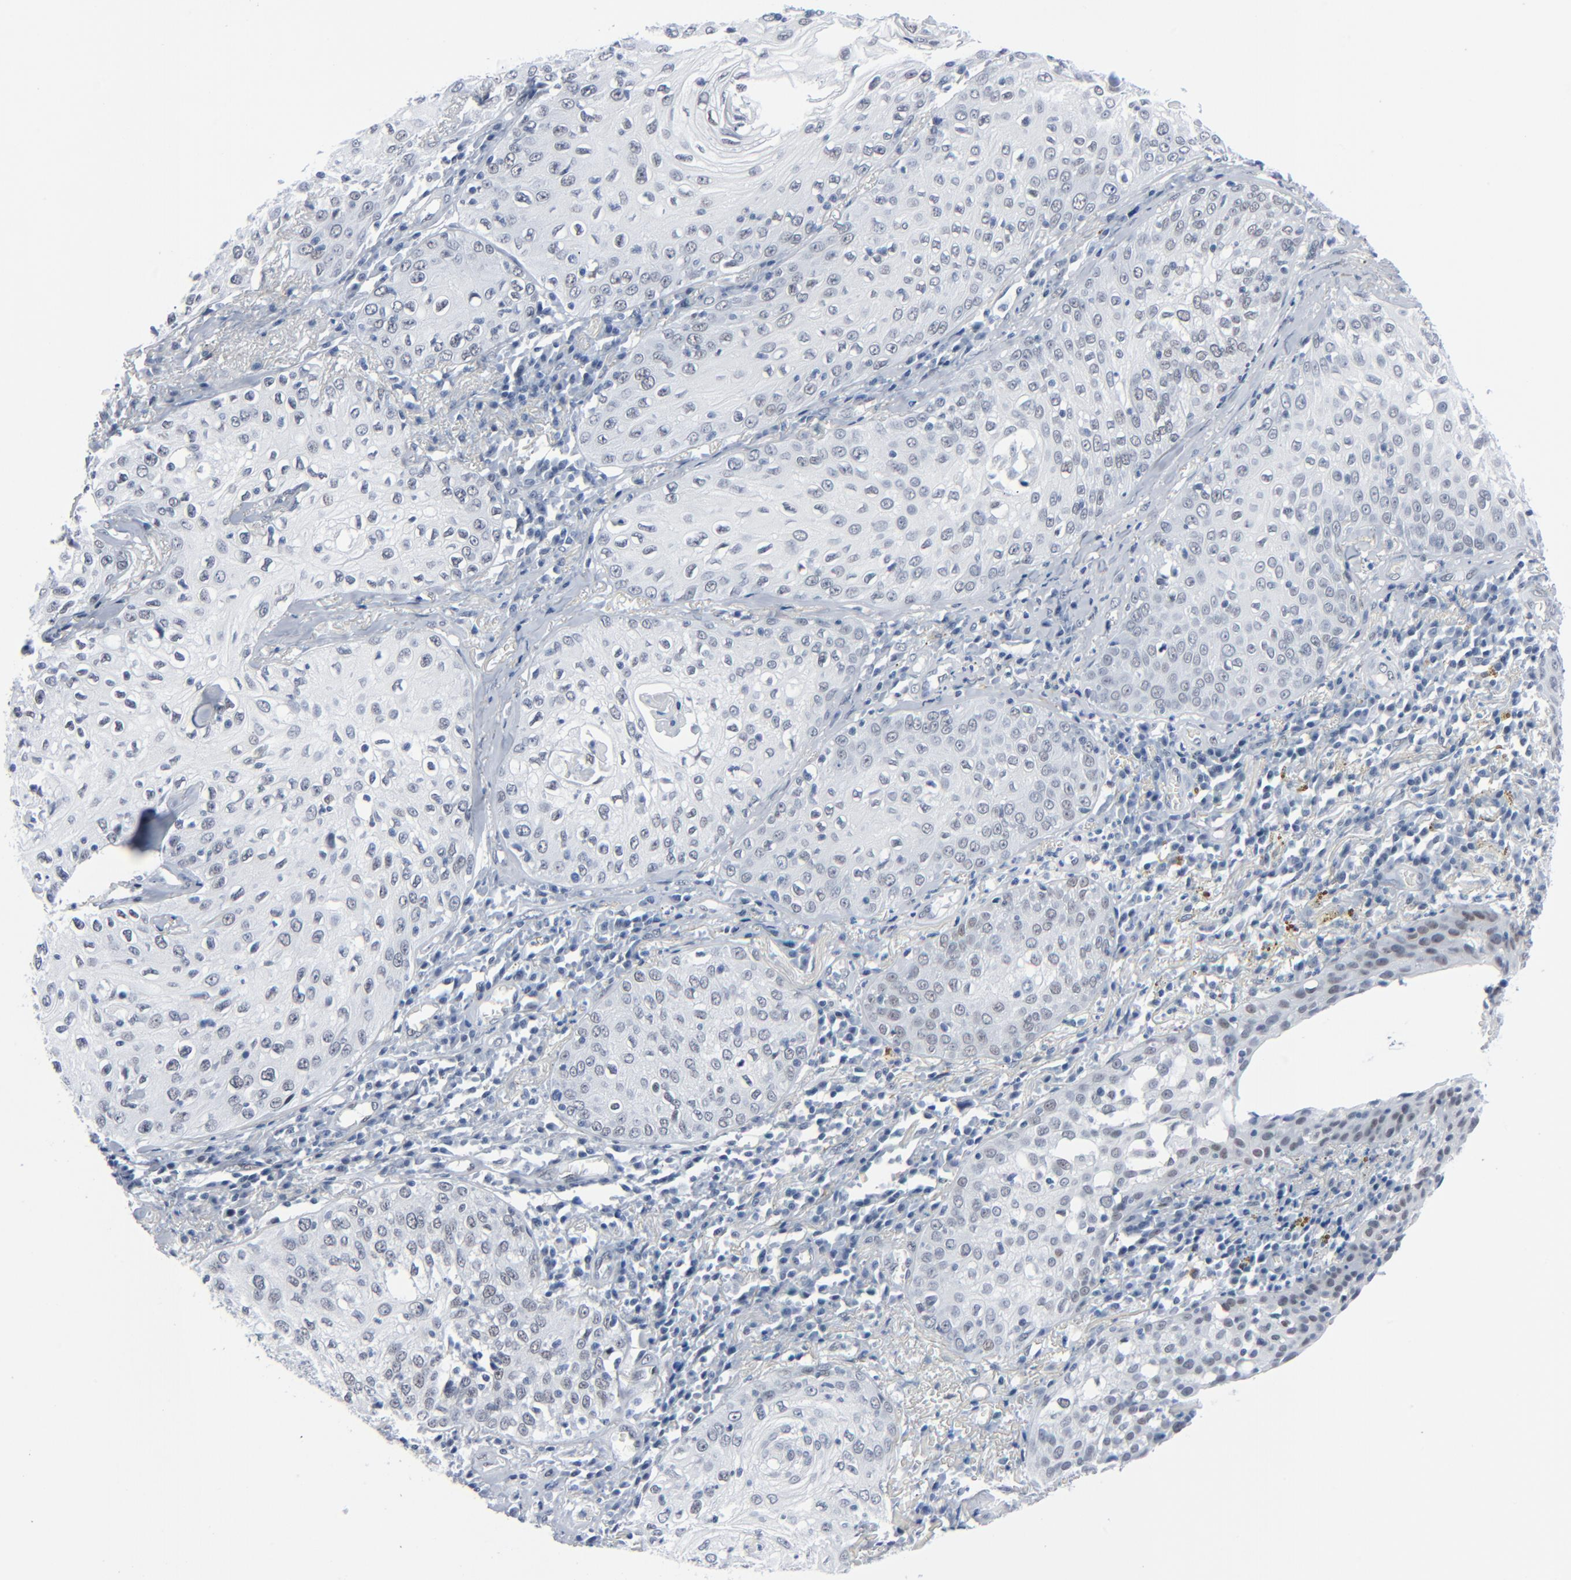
{"staining": {"intensity": "negative", "quantity": "none", "location": "none"}, "tissue": "skin cancer", "cell_type": "Tumor cells", "image_type": "cancer", "snomed": [{"axis": "morphology", "description": "Squamous cell carcinoma, NOS"}, {"axis": "topography", "description": "Skin"}], "caption": "IHC of skin cancer (squamous cell carcinoma) reveals no expression in tumor cells.", "gene": "SIRT1", "patient": {"sex": "male", "age": 65}}